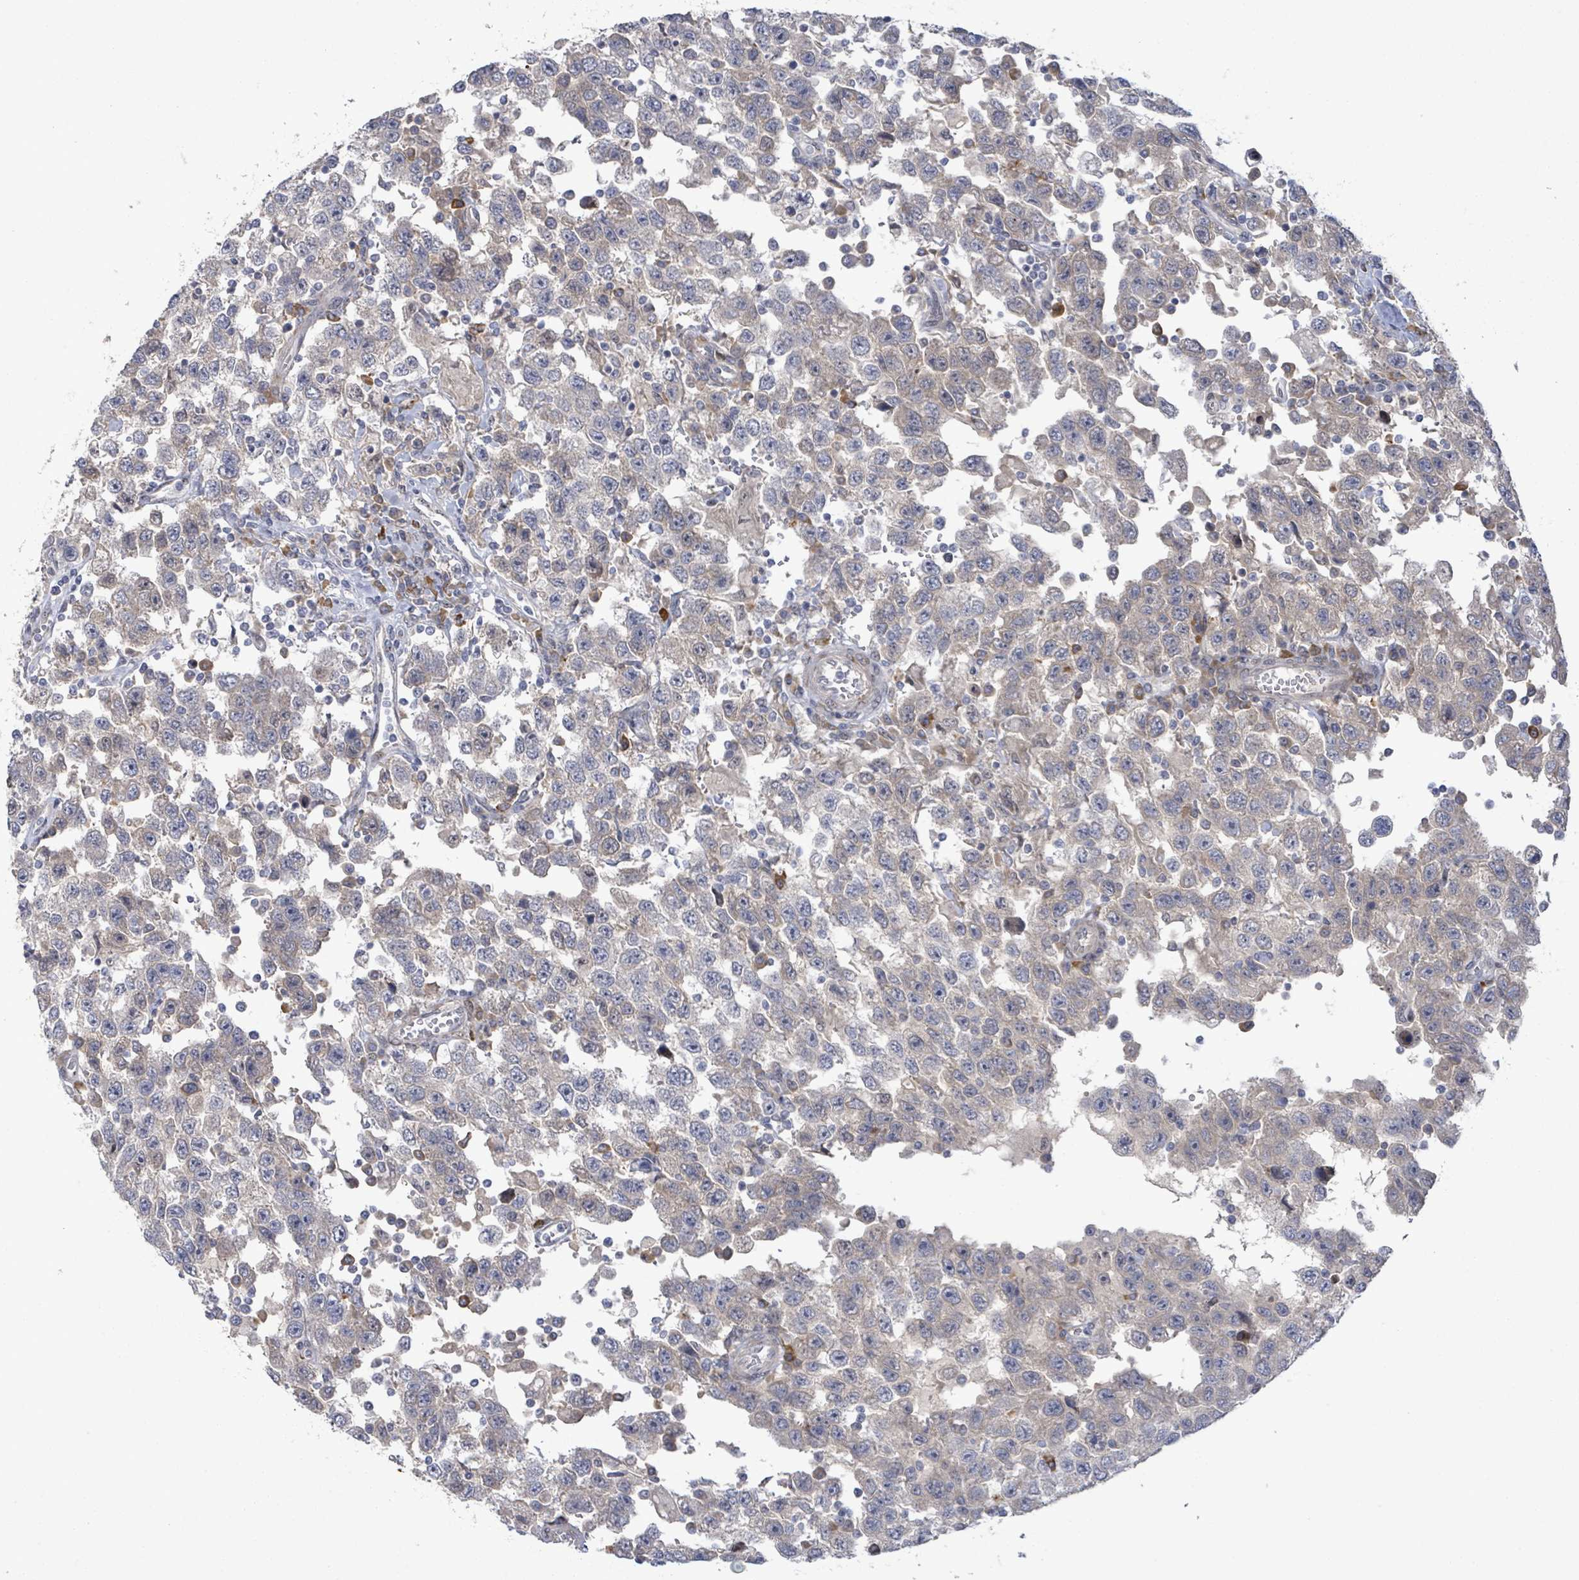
{"staining": {"intensity": "negative", "quantity": "none", "location": "none"}, "tissue": "testis cancer", "cell_type": "Tumor cells", "image_type": "cancer", "snomed": [{"axis": "morphology", "description": "Seminoma, NOS"}, {"axis": "topography", "description": "Testis"}], "caption": "High power microscopy micrograph of an immunohistochemistry (IHC) histopathology image of testis seminoma, revealing no significant positivity in tumor cells.", "gene": "SLIT3", "patient": {"sex": "male", "age": 41}}